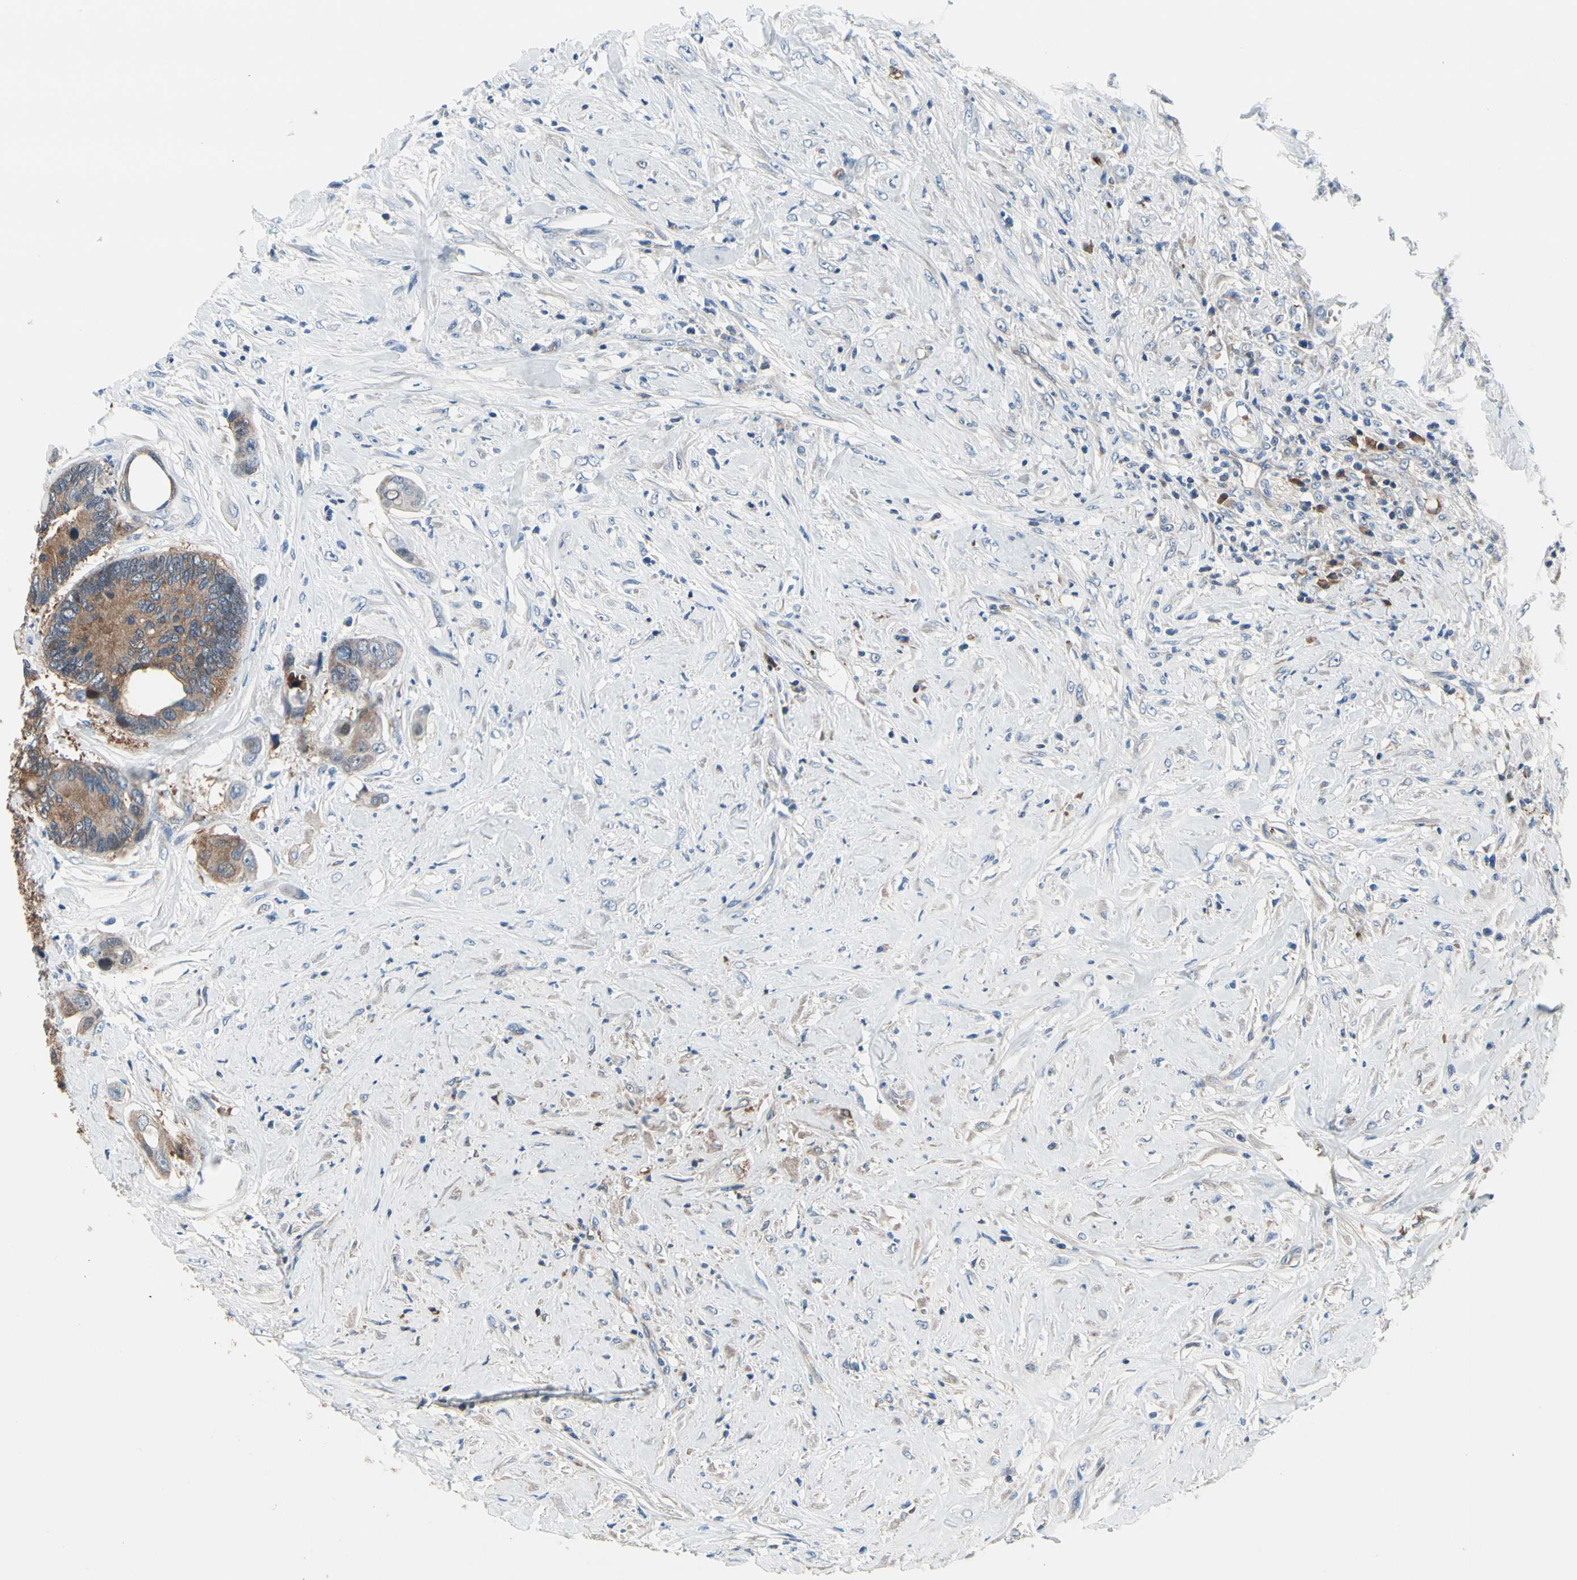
{"staining": {"intensity": "strong", "quantity": "25%-75%", "location": "cytoplasmic/membranous"}, "tissue": "colorectal cancer", "cell_type": "Tumor cells", "image_type": "cancer", "snomed": [{"axis": "morphology", "description": "Adenocarcinoma, NOS"}, {"axis": "topography", "description": "Rectum"}], "caption": "Immunohistochemistry (DAB (3,3'-diaminobenzidine)) staining of human adenocarcinoma (colorectal) shows strong cytoplasmic/membranous protein positivity in approximately 25%-75% of tumor cells.", "gene": "PRDX2", "patient": {"sex": "male", "age": 55}}